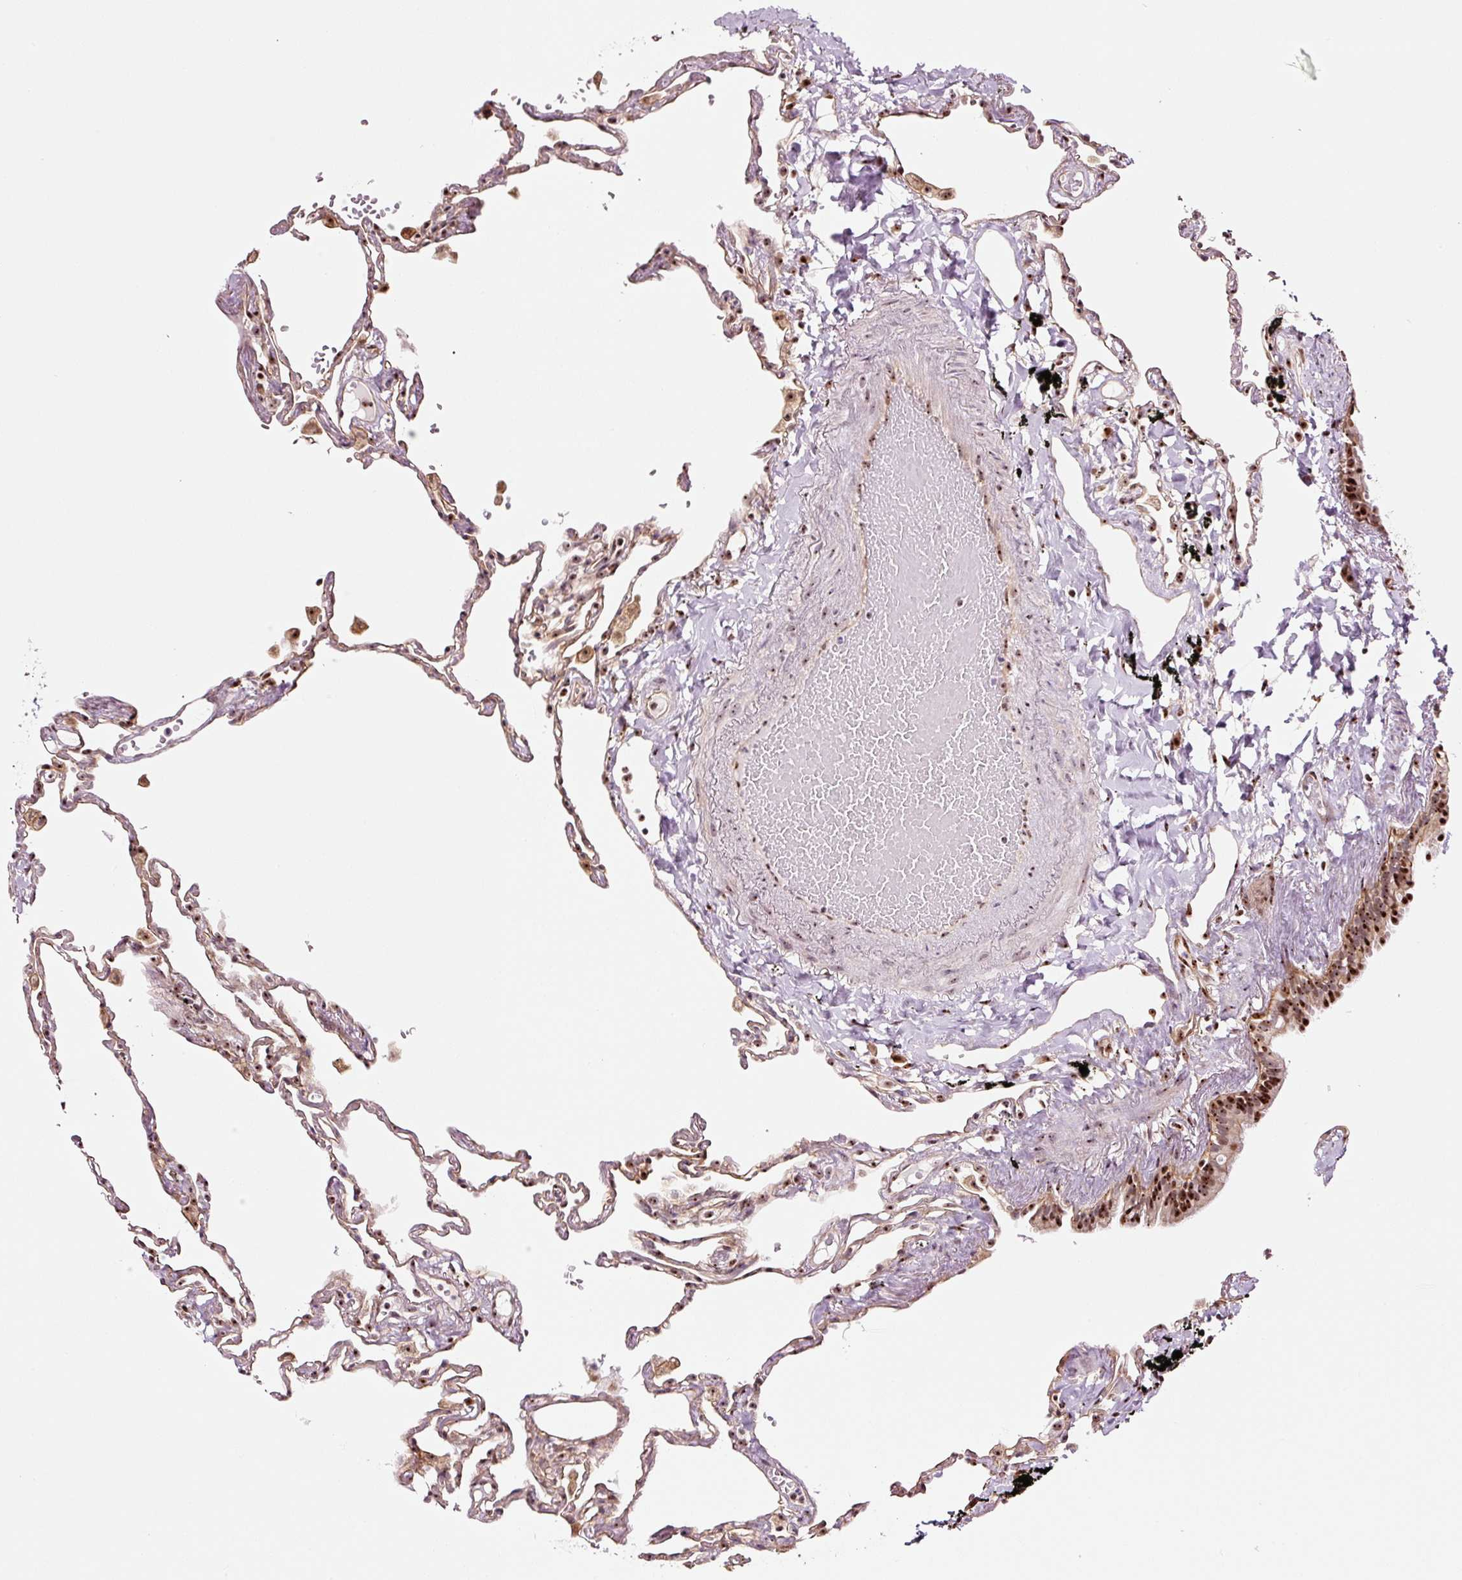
{"staining": {"intensity": "strong", "quantity": "25%-75%", "location": "nuclear"}, "tissue": "lung", "cell_type": "Alveolar cells", "image_type": "normal", "snomed": [{"axis": "morphology", "description": "Normal tissue, NOS"}, {"axis": "topography", "description": "Lung"}], "caption": "Immunohistochemistry of unremarkable lung reveals high levels of strong nuclear expression in about 25%-75% of alveolar cells.", "gene": "GNL3", "patient": {"sex": "female", "age": 67}}